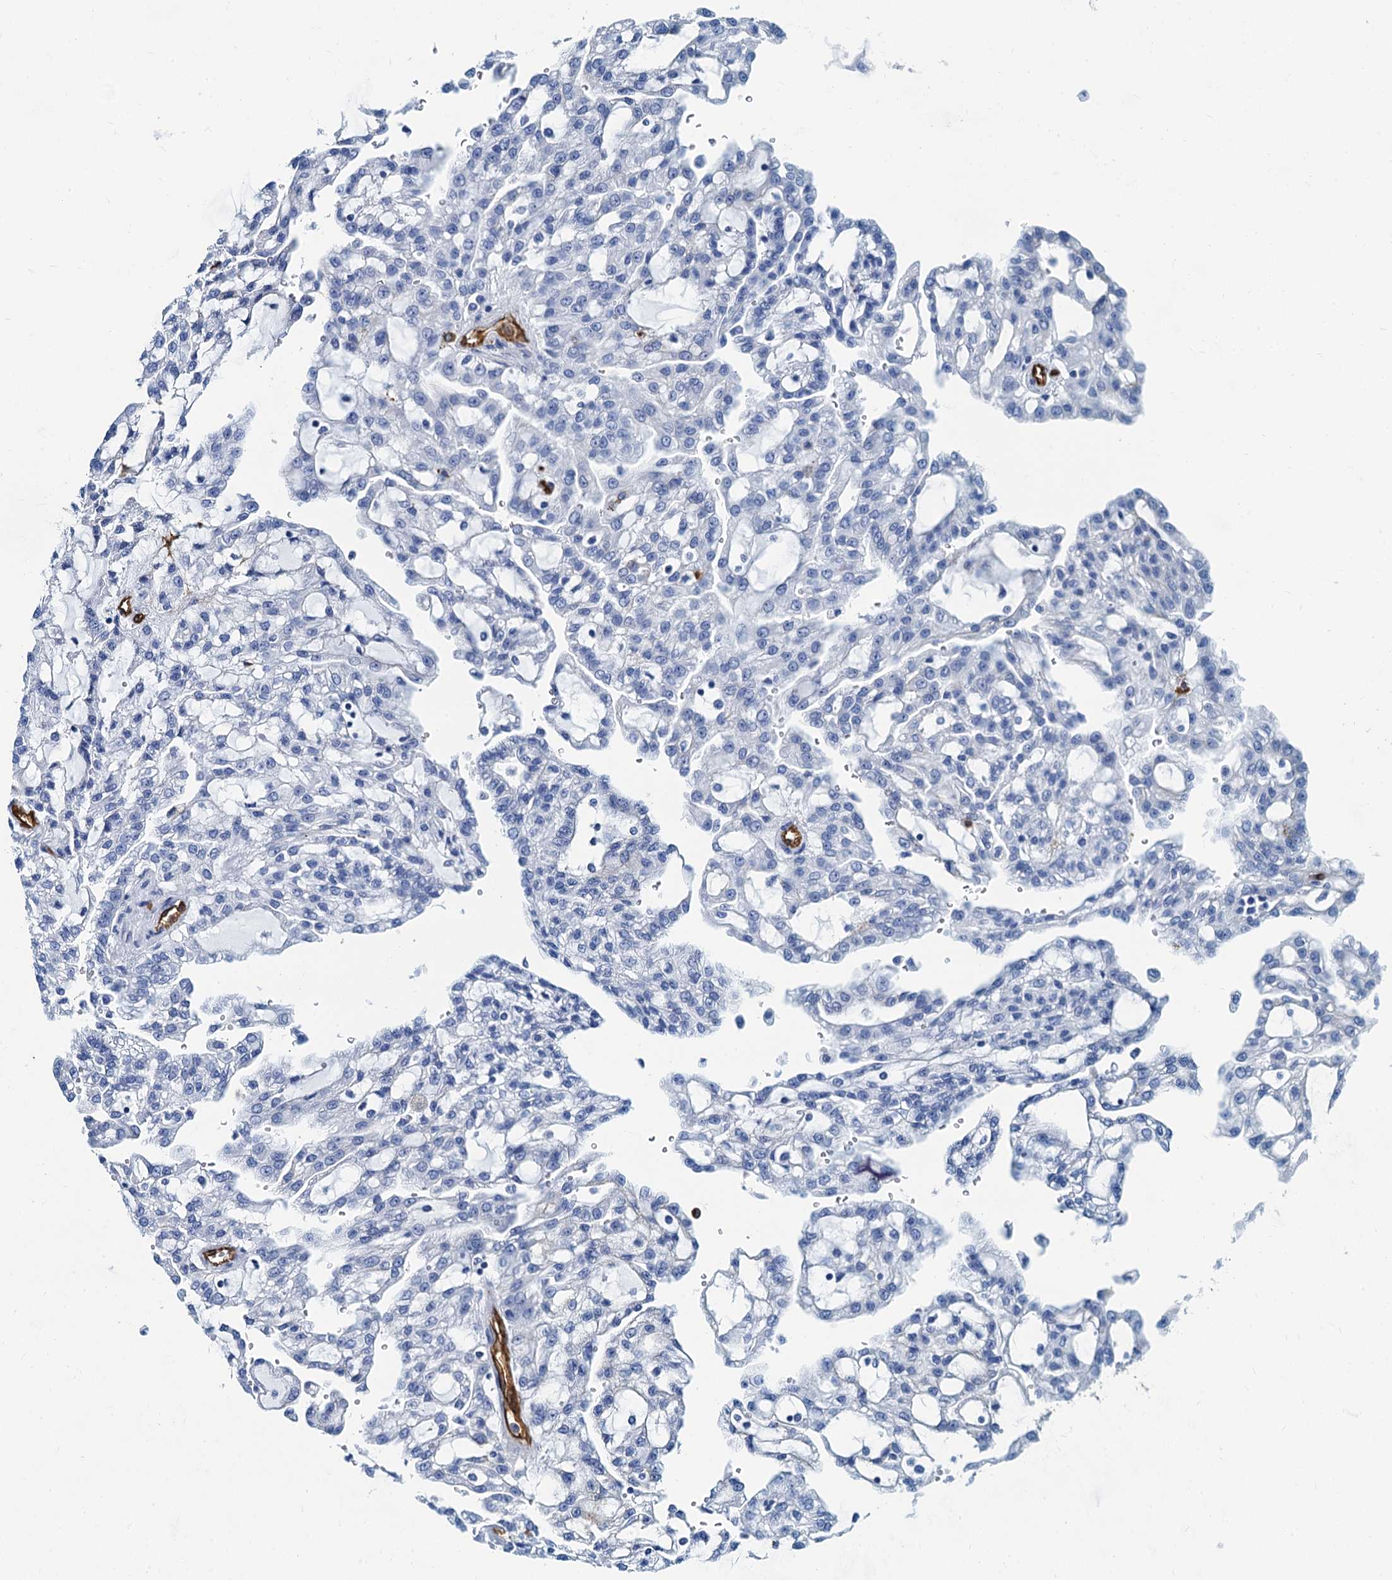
{"staining": {"intensity": "negative", "quantity": "none", "location": "none"}, "tissue": "renal cancer", "cell_type": "Tumor cells", "image_type": "cancer", "snomed": [{"axis": "morphology", "description": "Adenocarcinoma, NOS"}, {"axis": "topography", "description": "Kidney"}], "caption": "Immunohistochemical staining of human renal cancer displays no significant expression in tumor cells.", "gene": "CAVIN2", "patient": {"sex": "male", "age": 63}}